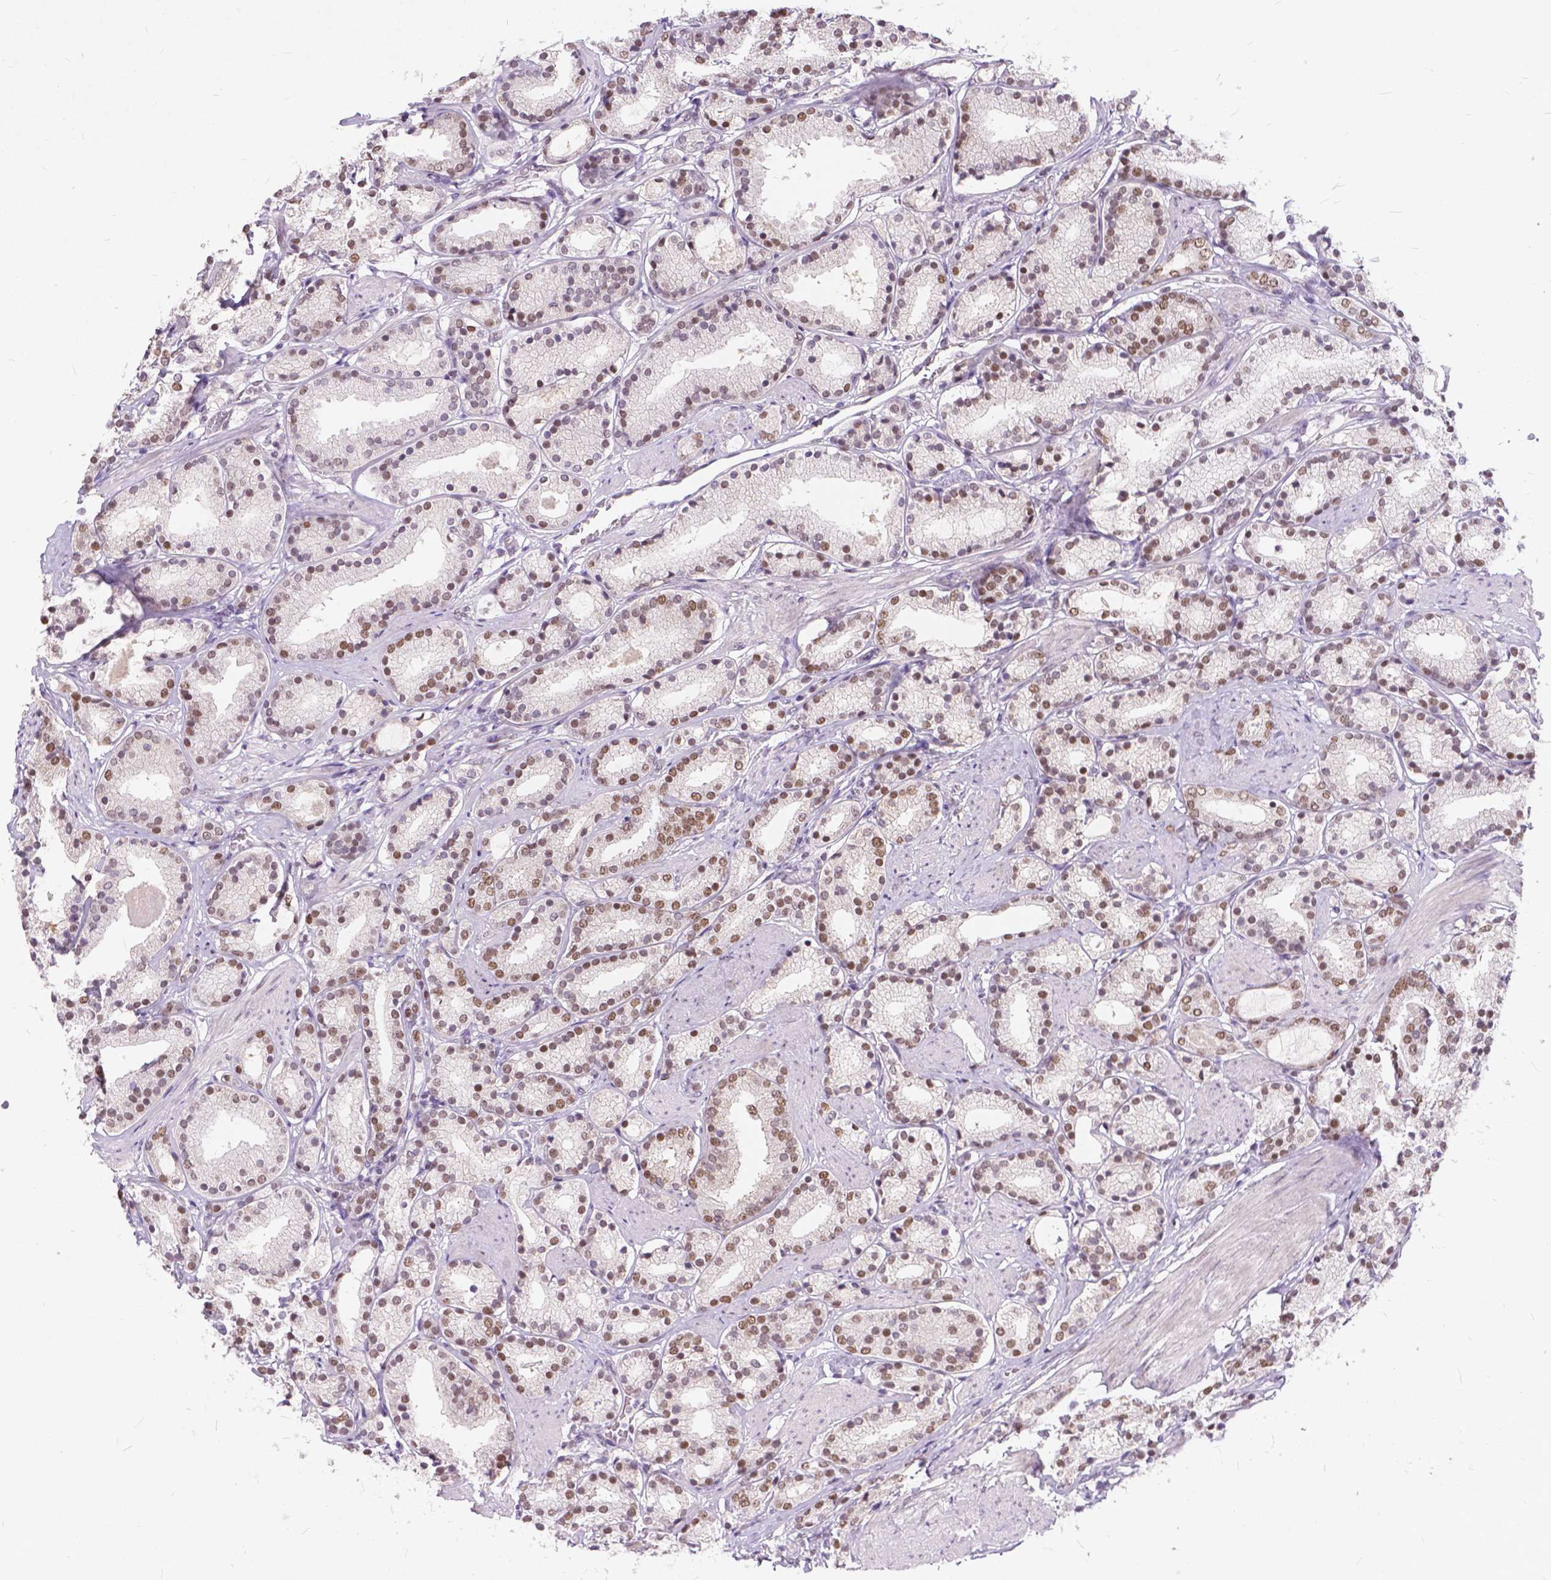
{"staining": {"intensity": "moderate", "quantity": ">75%", "location": "nuclear"}, "tissue": "prostate cancer", "cell_type": "Tumor cells", "image_type": "cancer", "snomed": [{"axis": "morphology", "description": "Adenocarcinoma, High grade"}, {"axis": "topography", "description": "Prostate"}], "caption": "A medium amount of moderate nuclear positivity is appreciated in about >75% of tumor cells in prostate adenocarcinoma (high-grade) tissue.", "gene": "FAM53A", "patient": {"sex": "male", "age": 63}}